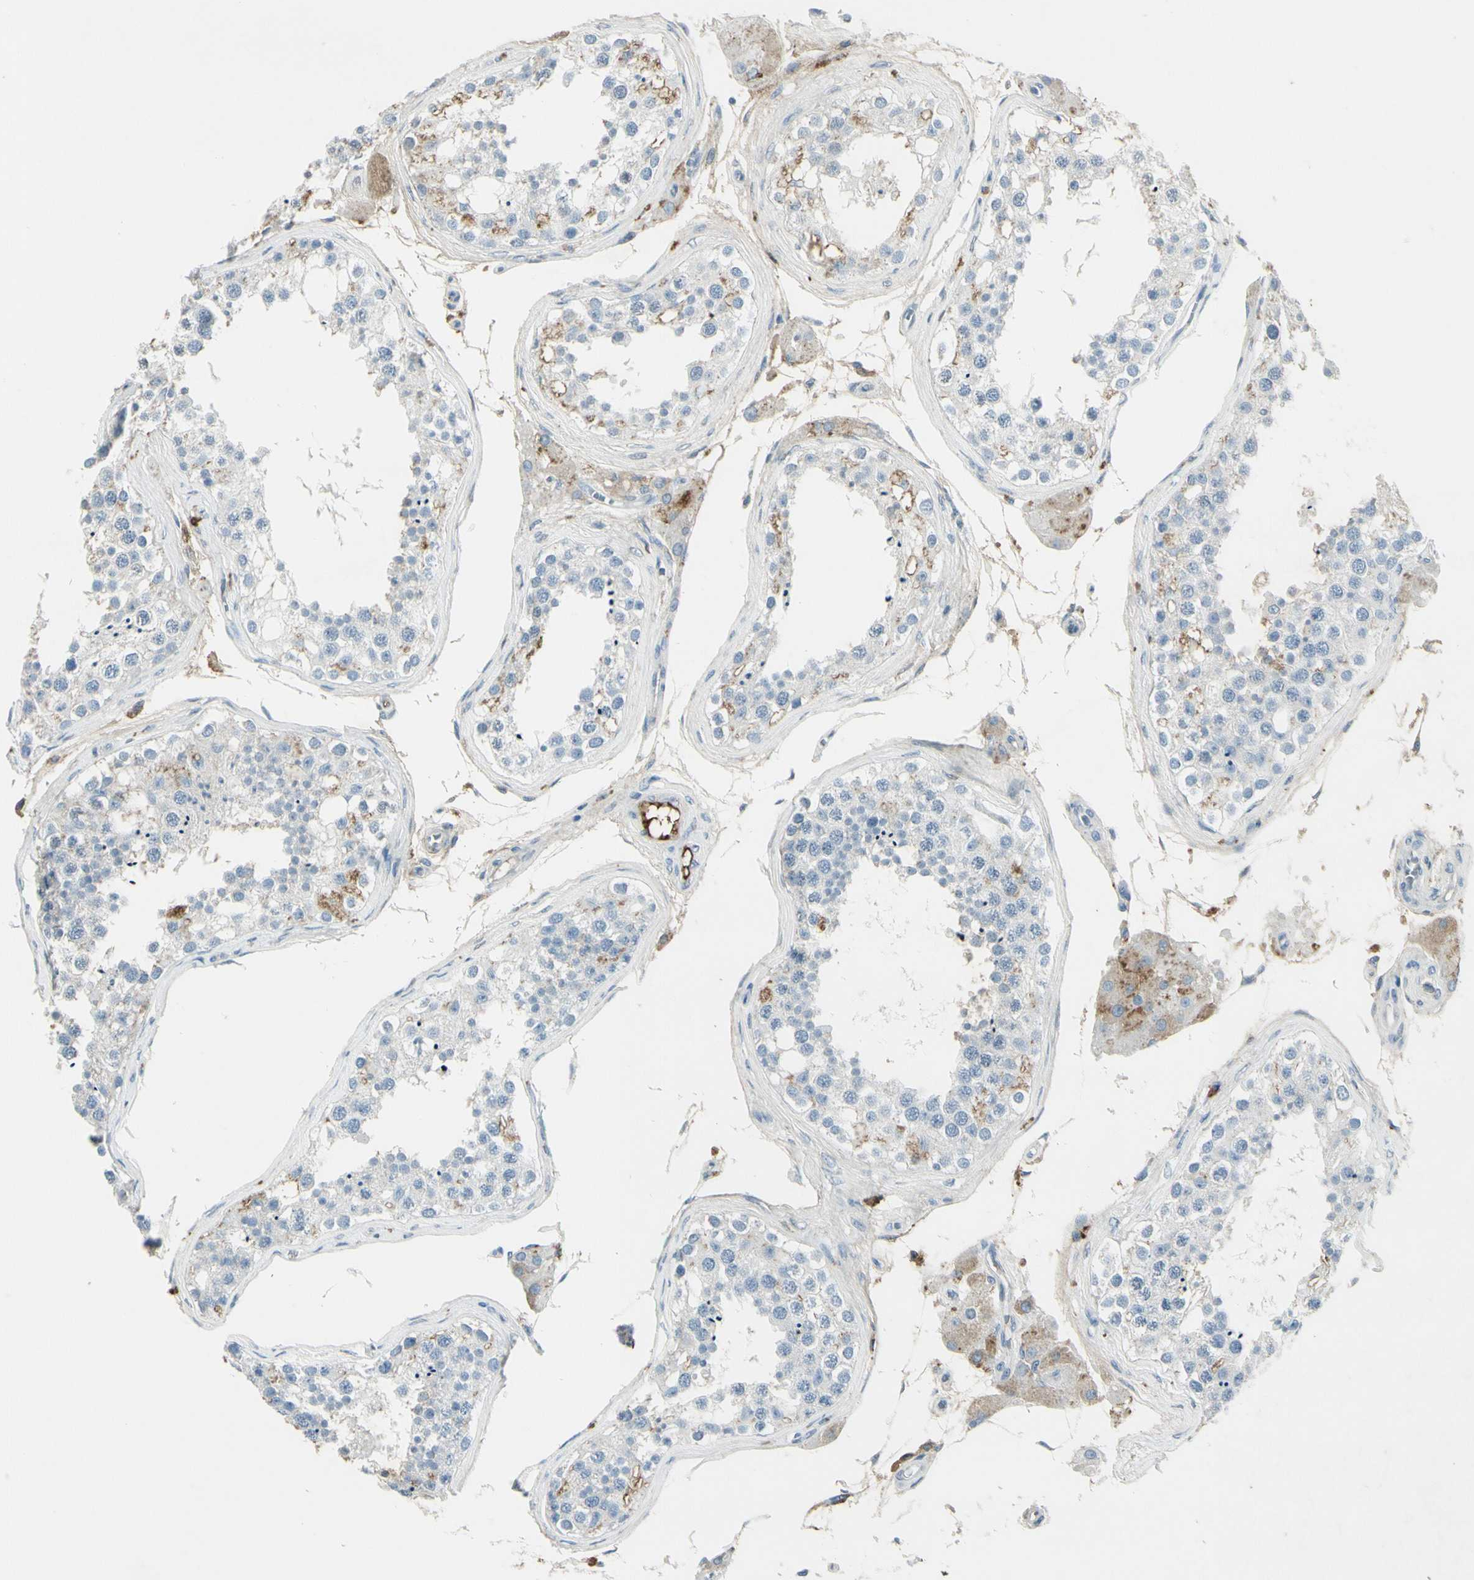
{"staining": {"intensity": "moderate", "quantity": "<25%", "location": "cytoplasmic/membranous"}, "tissue": "testis", "cell_type": "Cells in seminiferous ducts", "image_type": "normal", "snomed": [{"axis": "morphology", "description": "Normal tissue, NOS"}, {"axis": "topography", "description": "Testis"}], "caption": "IHC of normal testis reveals low levels of moderate cytoplasmic/membranous positivity in about <25% of cells in seminiferous ducts. (IHC, brightfield microscopy, high magnification).", "gene": "IGHM", "patient": {"sex": "male", "age": 68}}